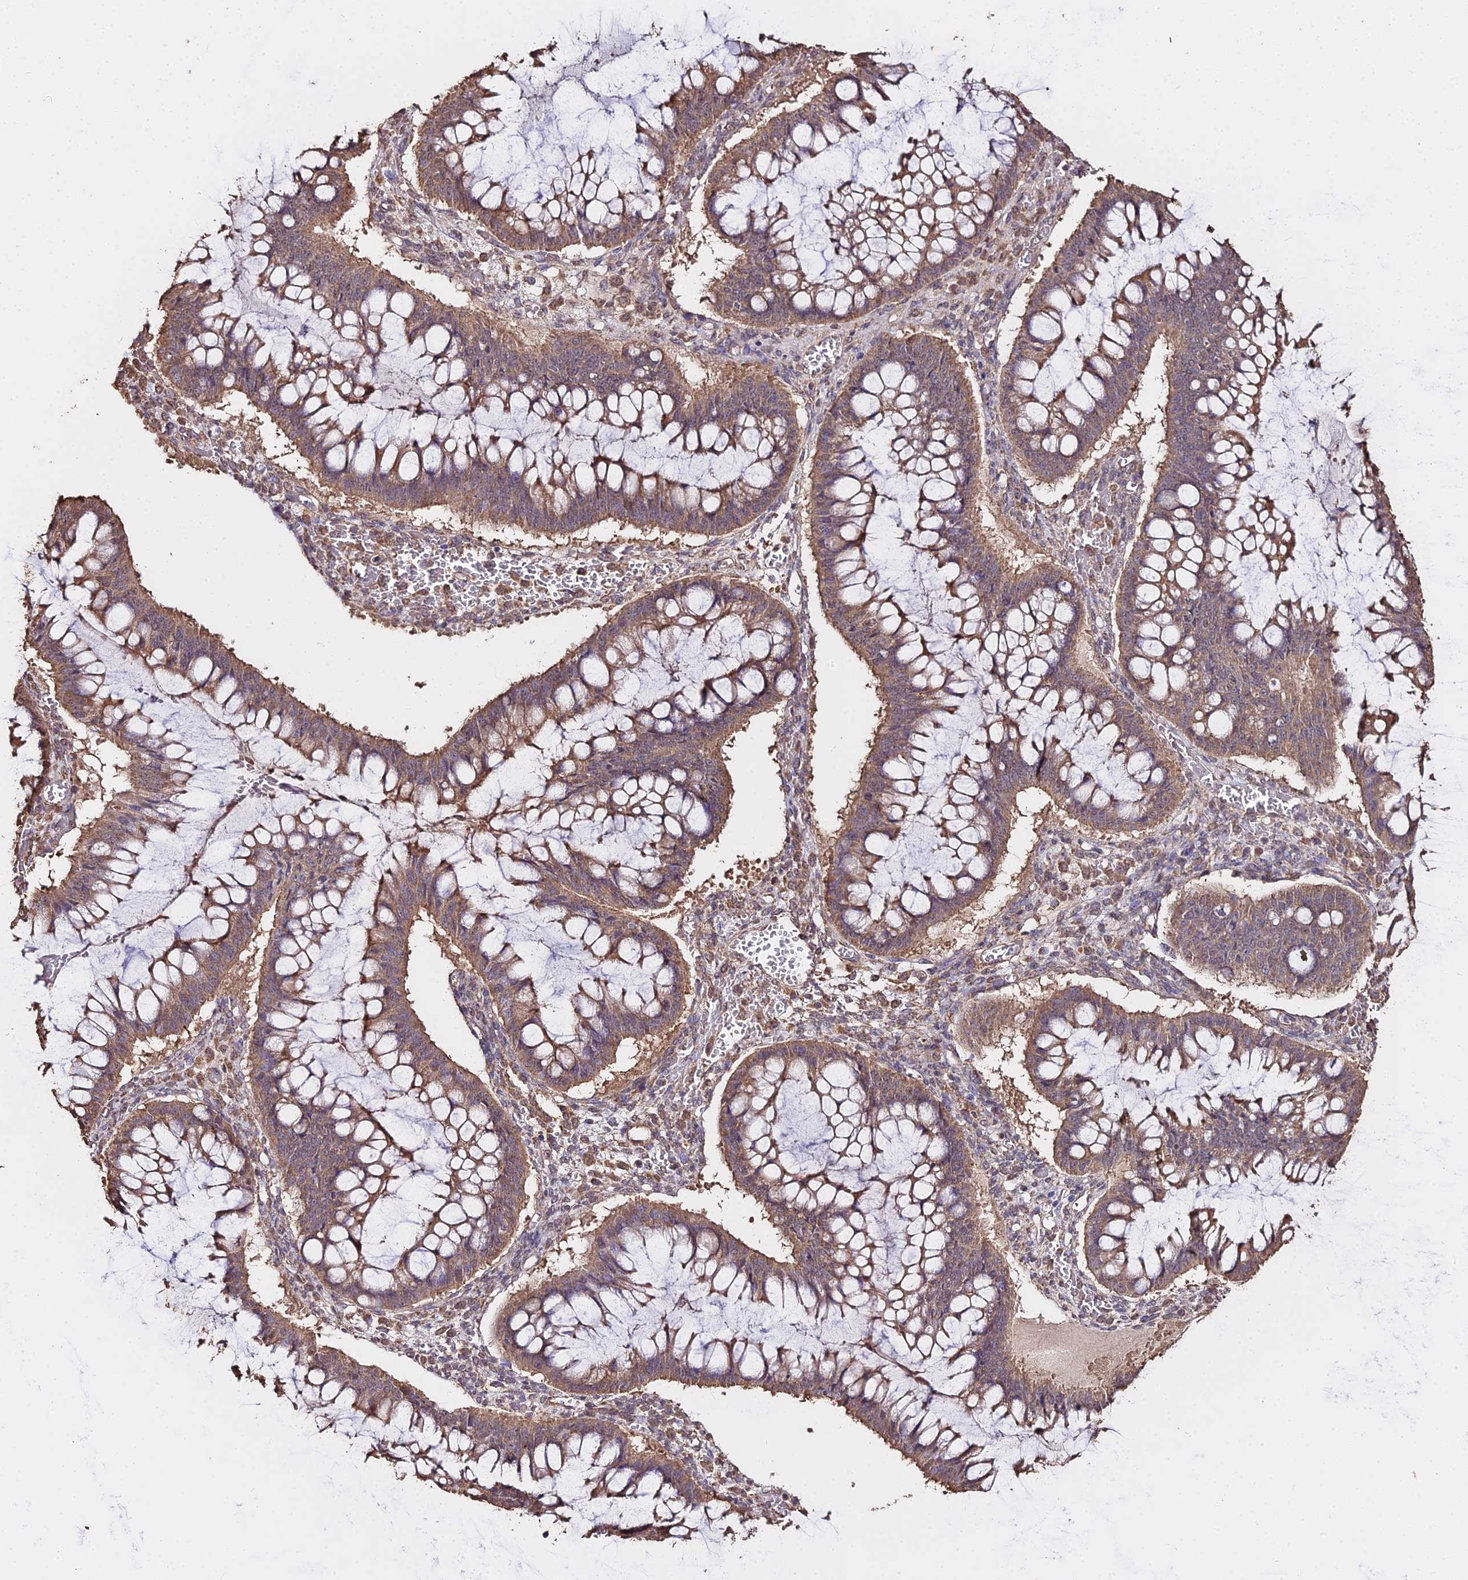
{"staining": {"intensity": "moderate", "quantity": ">75%", "location": "cytoplasmic/membranous"}, "tissue": "ovarian cancer", "cell_type": "Tumor cells", "image_type": "cancer", "snomed": [{"axis": "morphology", "description": "Cystadenocarcinoma, mucinous, NOS"}, {"axis": "topography", "description": "Ovary"}], "caption": "Human mucinous cystadenocarcinoma (ovarian) stained with a brown dye displays moderate cytoplasmic/membranous positive staining in approximately >75% of tumor cells.", "gene": "METTL13", "patient": {"sex": "female", "age": 73}}